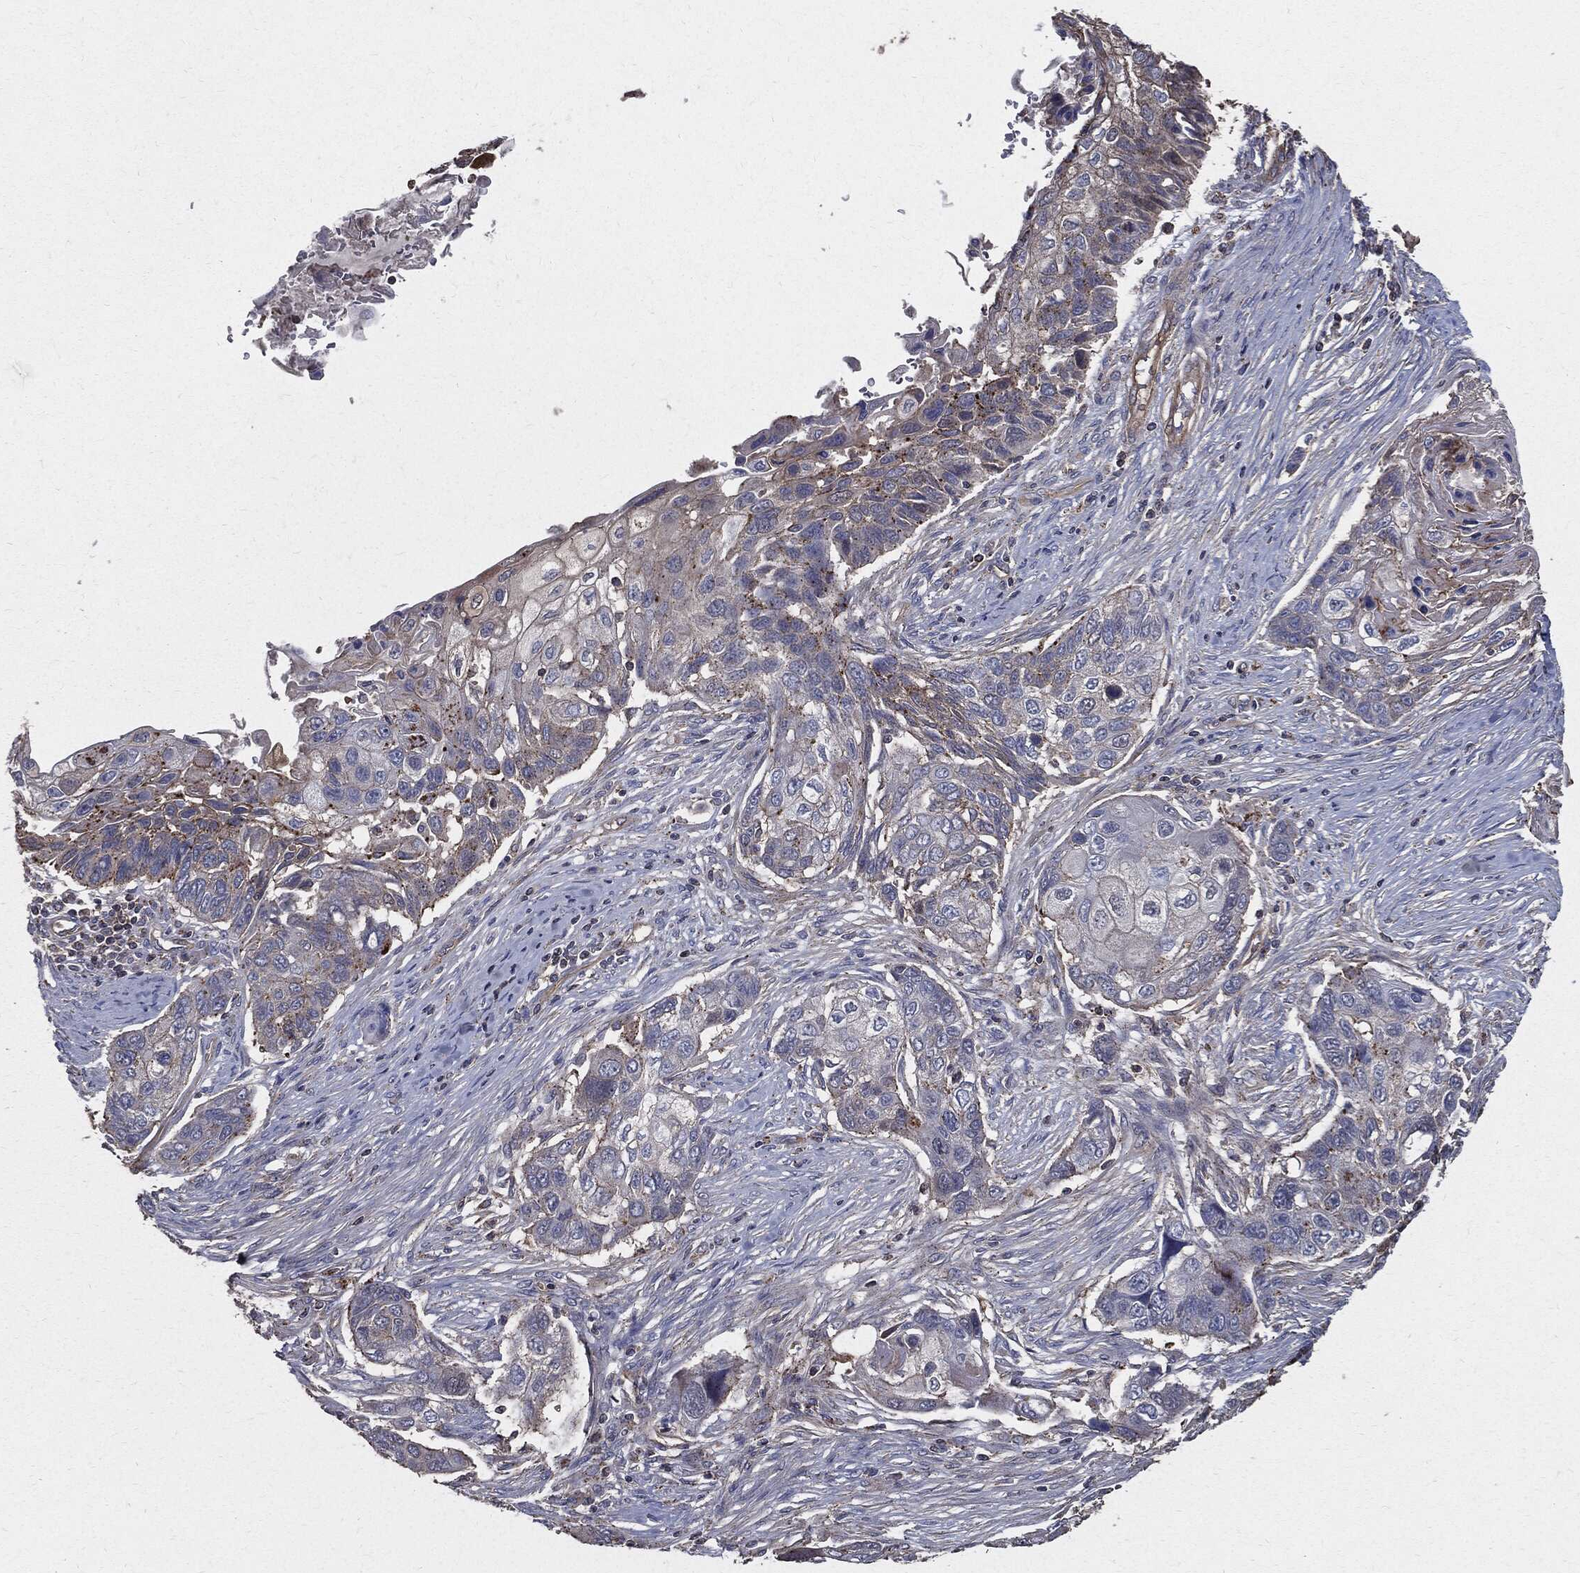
{"staining": {"intensity": "negative", "quantity": "none", "location": "none"}, "tissue": "lung cancer", "cell_type": "Tumor cells", "image_type": "cancer", "snomed": [{"axis": "morphology", "description": "Normal tissue, NOS"}, {"axis": "morphology", "description": "Squamous cell carcinoma, NOS"}, {"axis": "topography", "description": "Bronchus"}, {"axis": "topography", "description": "Lung"}], "caption": "Tumor cells are negative for protein expression in human lung cancer.", "gene": "PDCD6IP", "patient": {"sex": "male", "age": 69}}